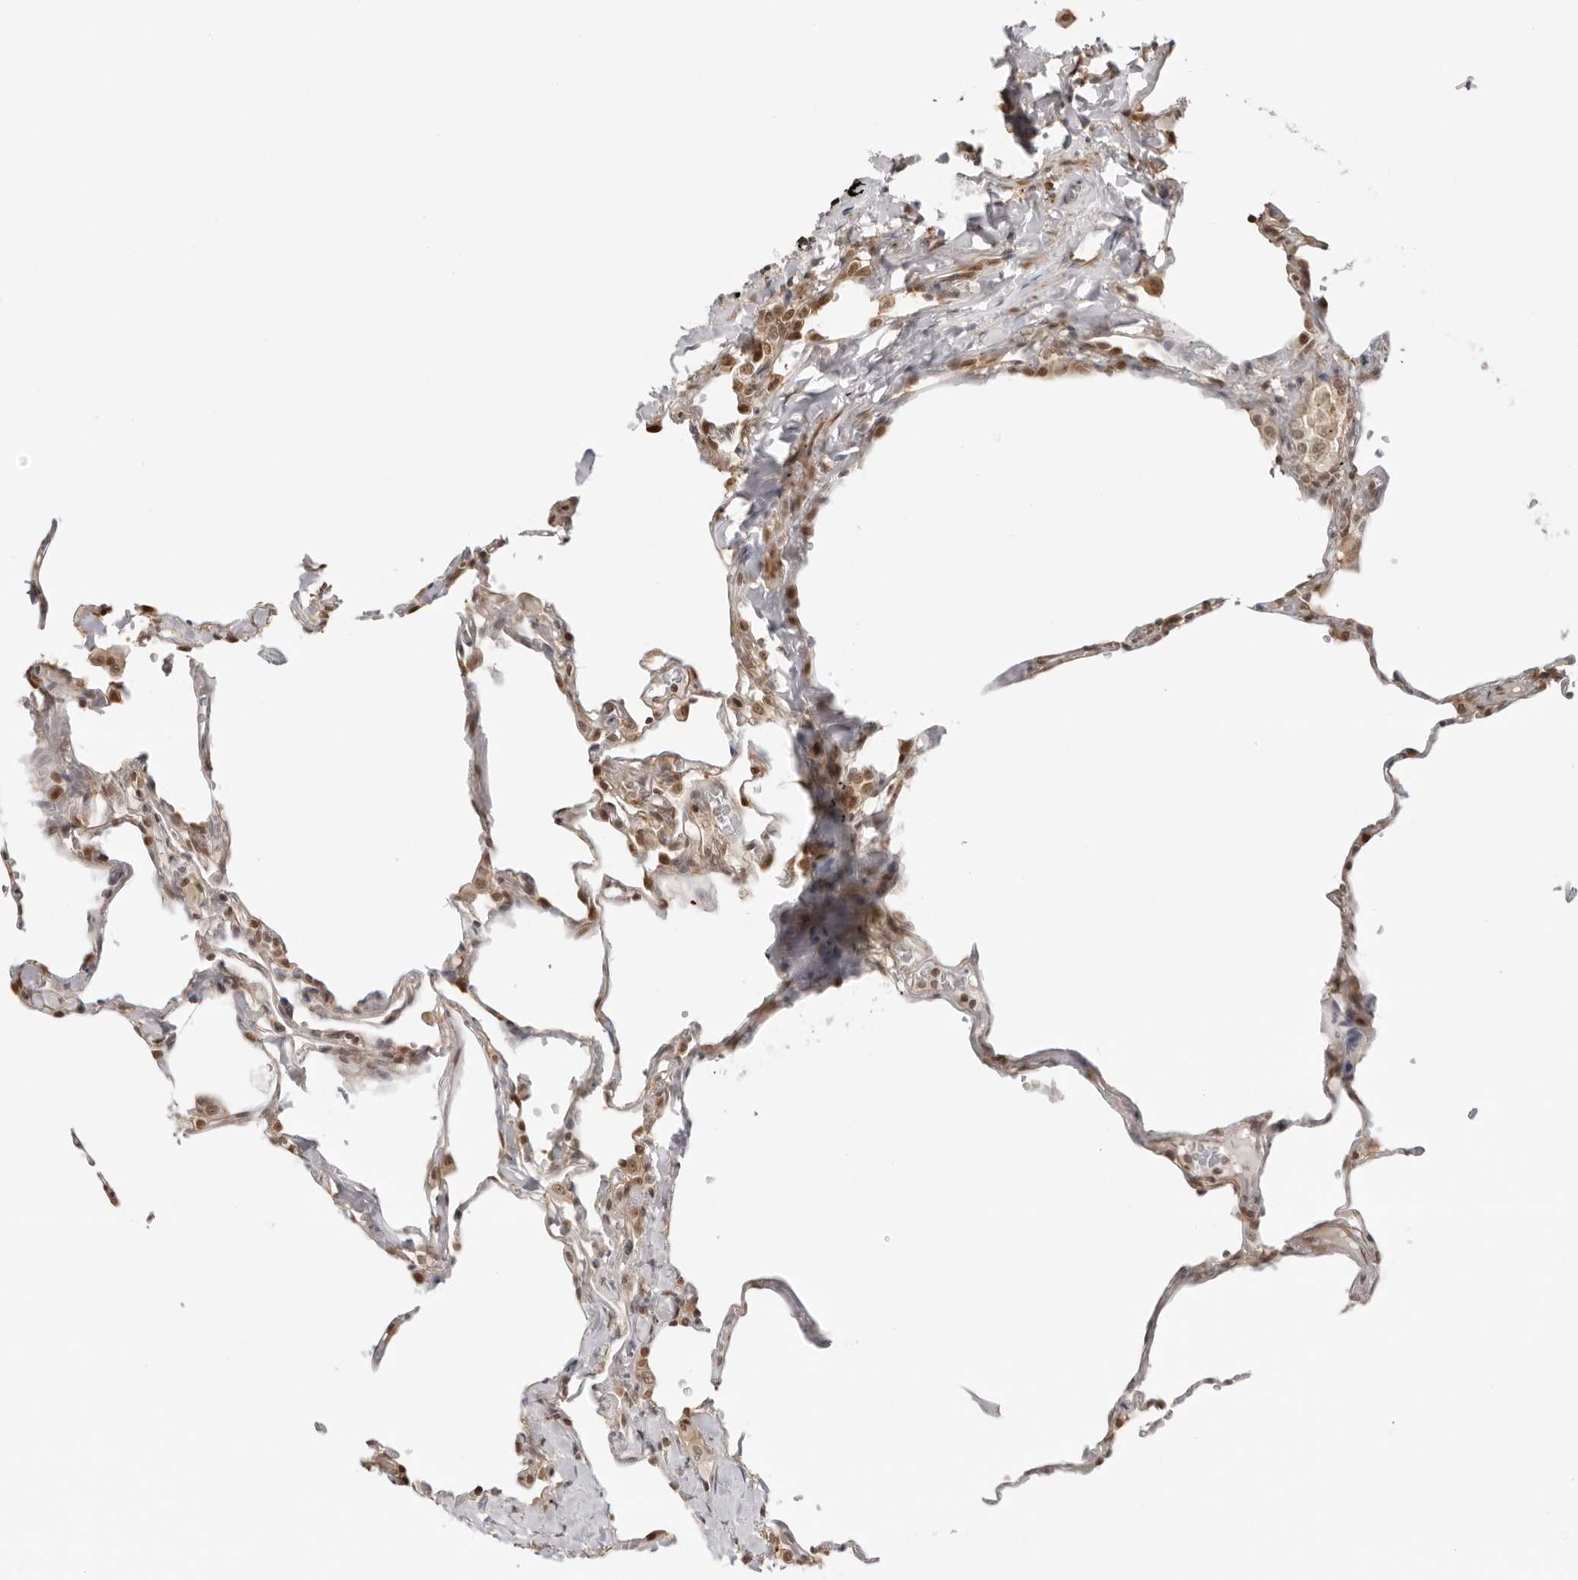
{"staining": {"intensity": "moderate", "quantity": "<25%", "location": "nuclear"}, "tissue": "lung", "cell_type": "Alveolar cells", "image_type": "normal", "snomed": [{"axis": "morphology", "description": "Normal tissue, NOS"}, {"axis": "topography", "description": "Lung"}], "caption": "Protein staining of benign lung shows moderate nuclear expression in about <25% of alveolar cells. Using DAB (brown) and hematoxylin (blue) stains, captured at high magnification using brightfield microscopy.", "gene": "RNF146", "patient": {"sex": "male", "age": 59}}